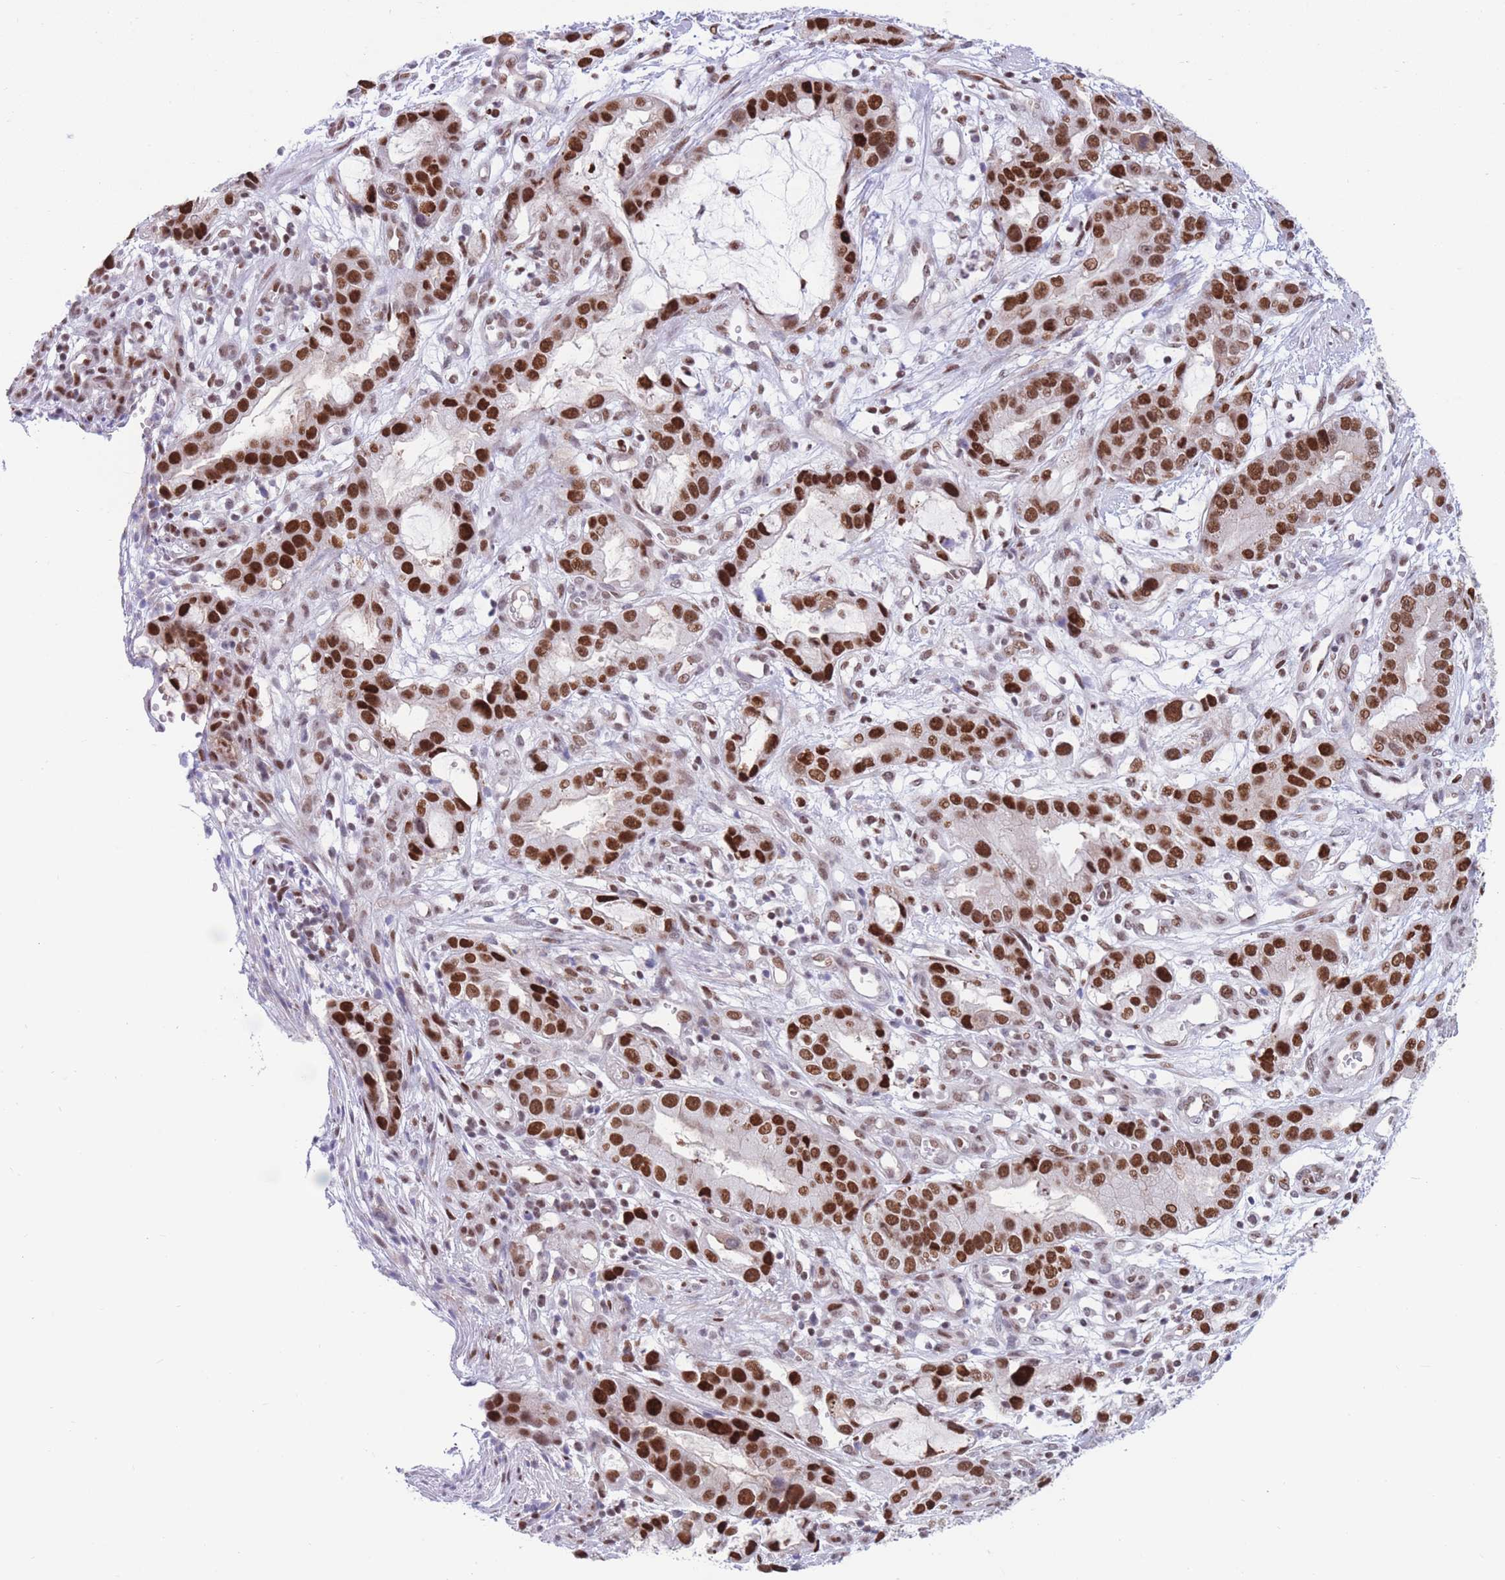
{"staining": {"intensity": "strong", "quantity": ">75%", "location": "nuclear"}, "tissue": "stomach cancer", "cell_type": "Tumor cells", "image_type": "cancer", "snomed": [{"axis": "morphology", "description": "Adenocarcinoma, NOS"}, {"axis": "topography", "description": "Stomach"}], "caption": "A high amount of strong nuclear positivity is seen in approximately >75% of tumor cells in adenocarcinoma (stomach) tissue. The staining was performed using DAB to visualize the protein expression in brown, while the nuclei were stained in blue with hematoxylin (Magnification: 20x).", "gene": "DNAJC3", "patient": {"sex": "male", "age": 55}}